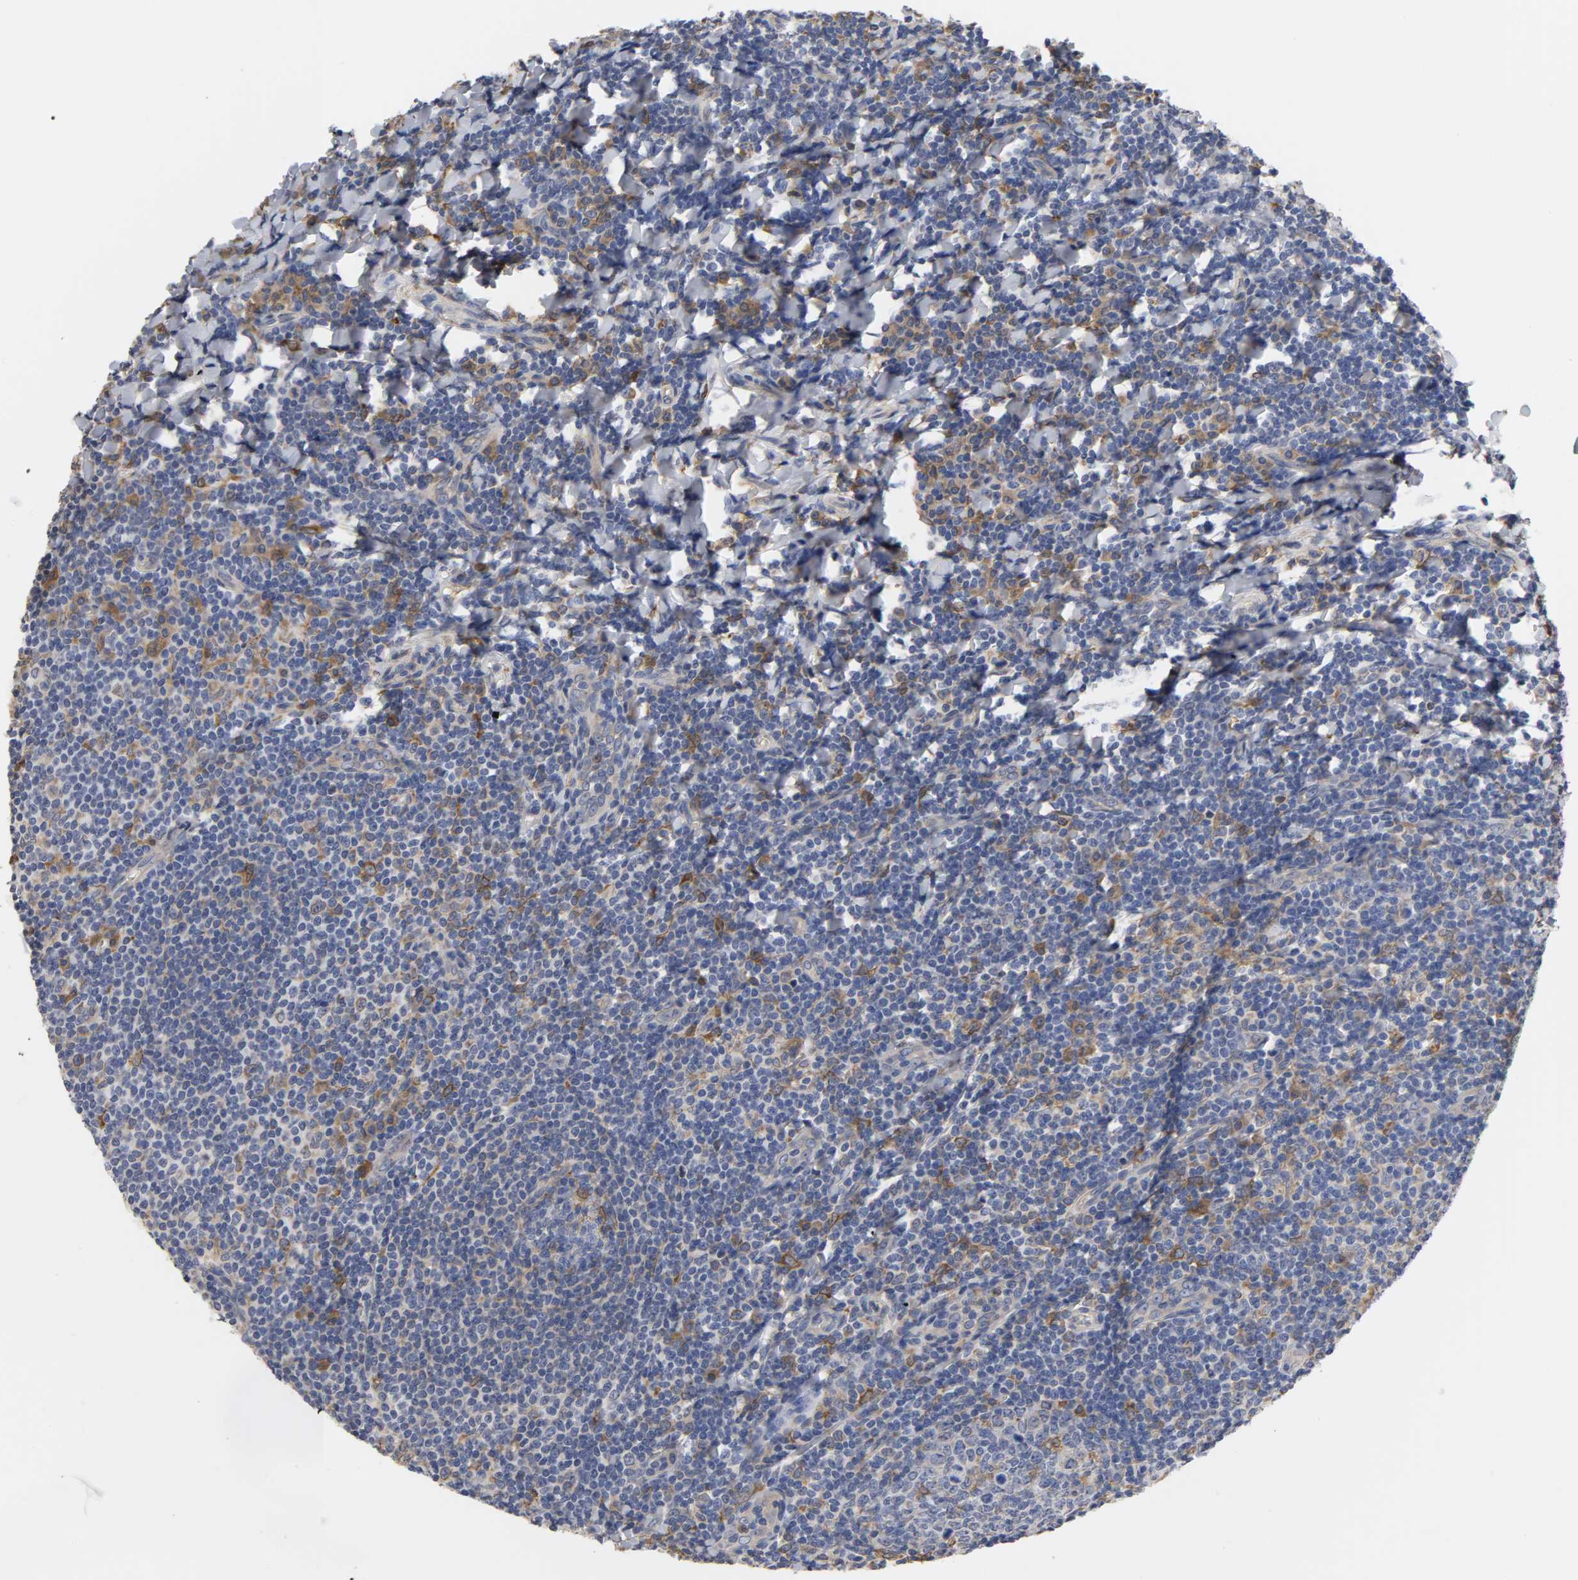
{"staining": {"intensity": "moderate", "quantity": "<25%", "location": "cytoplasmic/membranous"}, "tissue": "tonsil", "cell_type": "Germinal center cells", "image_type": "normal", "snomed": [{"axis": "morphology", "description": "Normal tissue, NOS"}, {"axis": "topography", "description": "Tonsil"}], "caption": "The histopathology image reveals immunohistochemical staining of unremarkable tonsil. There is moderate cytoplasmic/membranous staining is seen in about <25% of germinal center cells. (DAB IHC, brown staining for protein, blue staining for nuclei).", "gene": "HCK", "patient": {"sex": "male", "age": 31}}